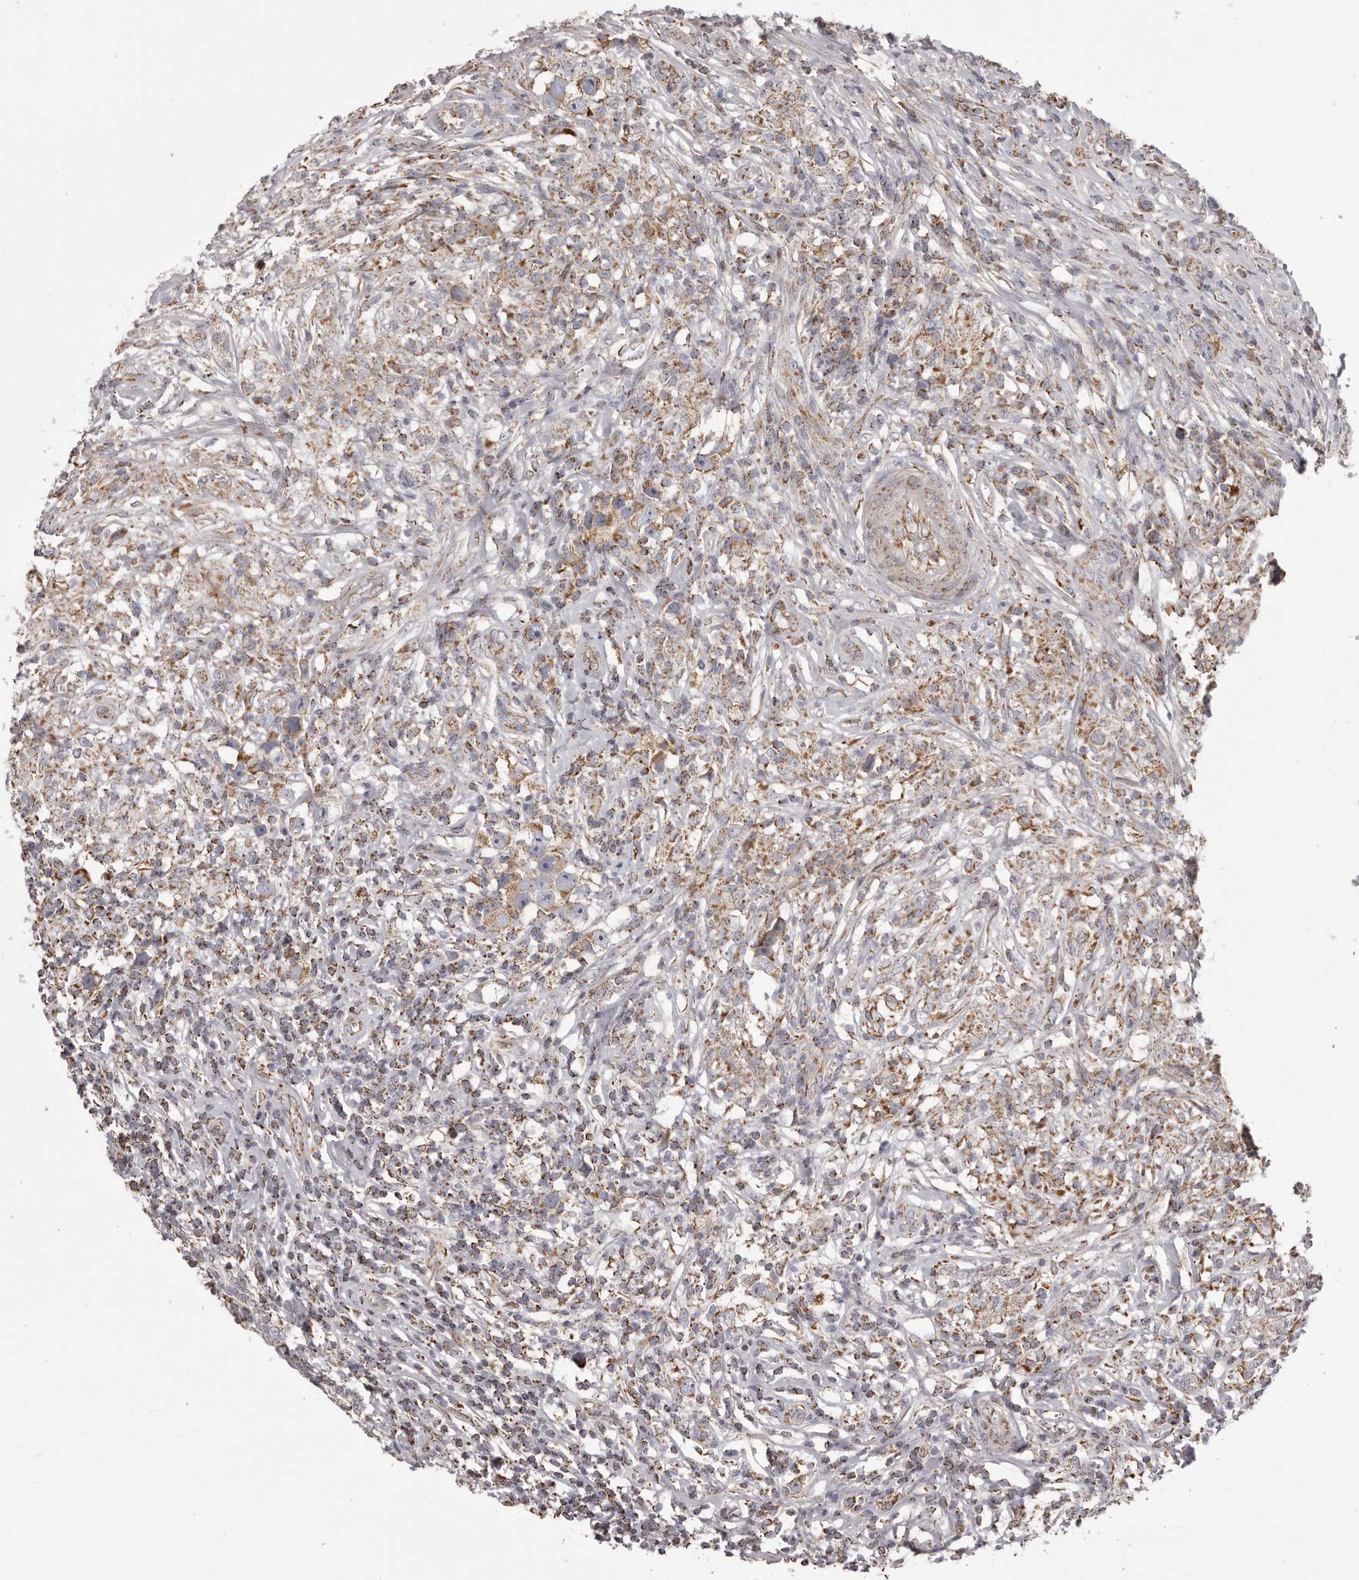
{"staining": {"intensity": "moderate", "quantity": ">75%", "location": "cytoplasmic/membranous"}, "tissue": "testis cancer", "cell_type": "Tumor cells", "image_type": "cancer", "snomed": [{"axis": "morphology", "description": "Seminoma, NOS"}, {"axis": "topography", "description": "Testis"}], "caption": "This is a micrograph of immunohistochemistry (IHC) staining of testis cancer (seminoma), which shows moderate expression in the cytoplasmic/membranous of tumor cells.", "gene": "CHRM2", "patient": {"sex": "male", "age": 49}}